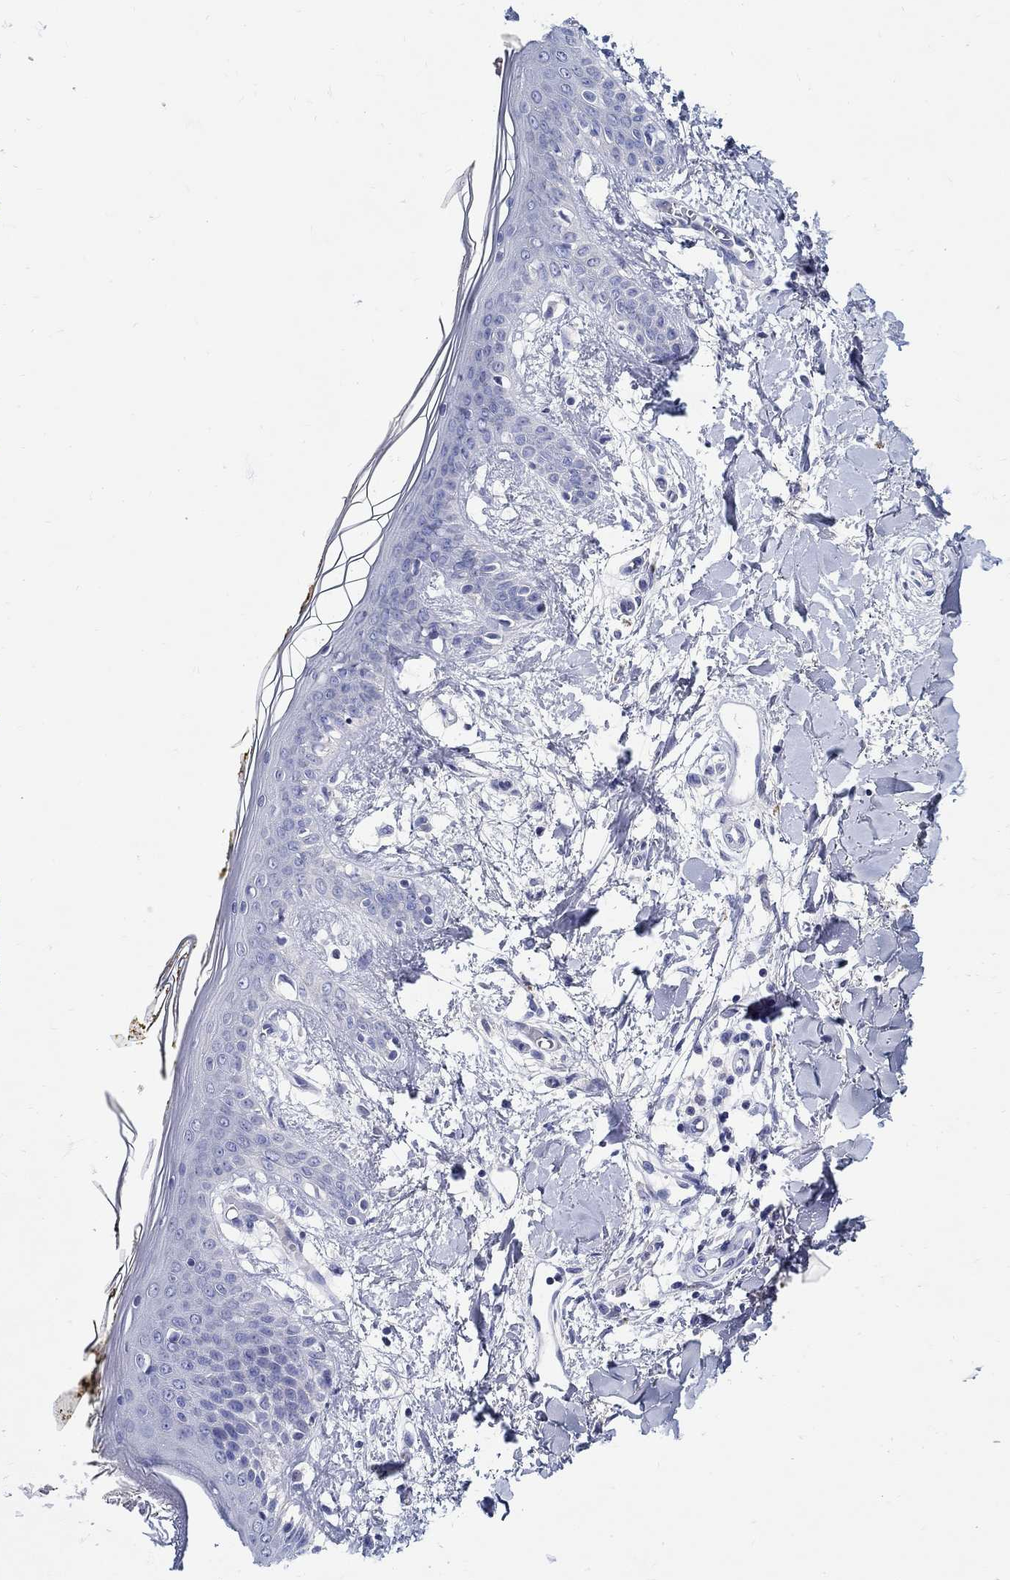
{"staining": {"intensity": "negative", "quantity": "none", "location": "none"}, "tissue": "skin", "cell_type": "Fibroblasts", "image_type": "normal", "snomed": [{"axis": "morphology", "description": "Normal tissue, NOS"}, {"axis": "topography", "description": "Skin"}], "caption": "This is a photomicrograph of immunohistochemistry staining of unremarkable skin, which shows no positivity in fibroblasts.", "gene": "CRYGA", "patient": {"sex": "female", "age": 34}}